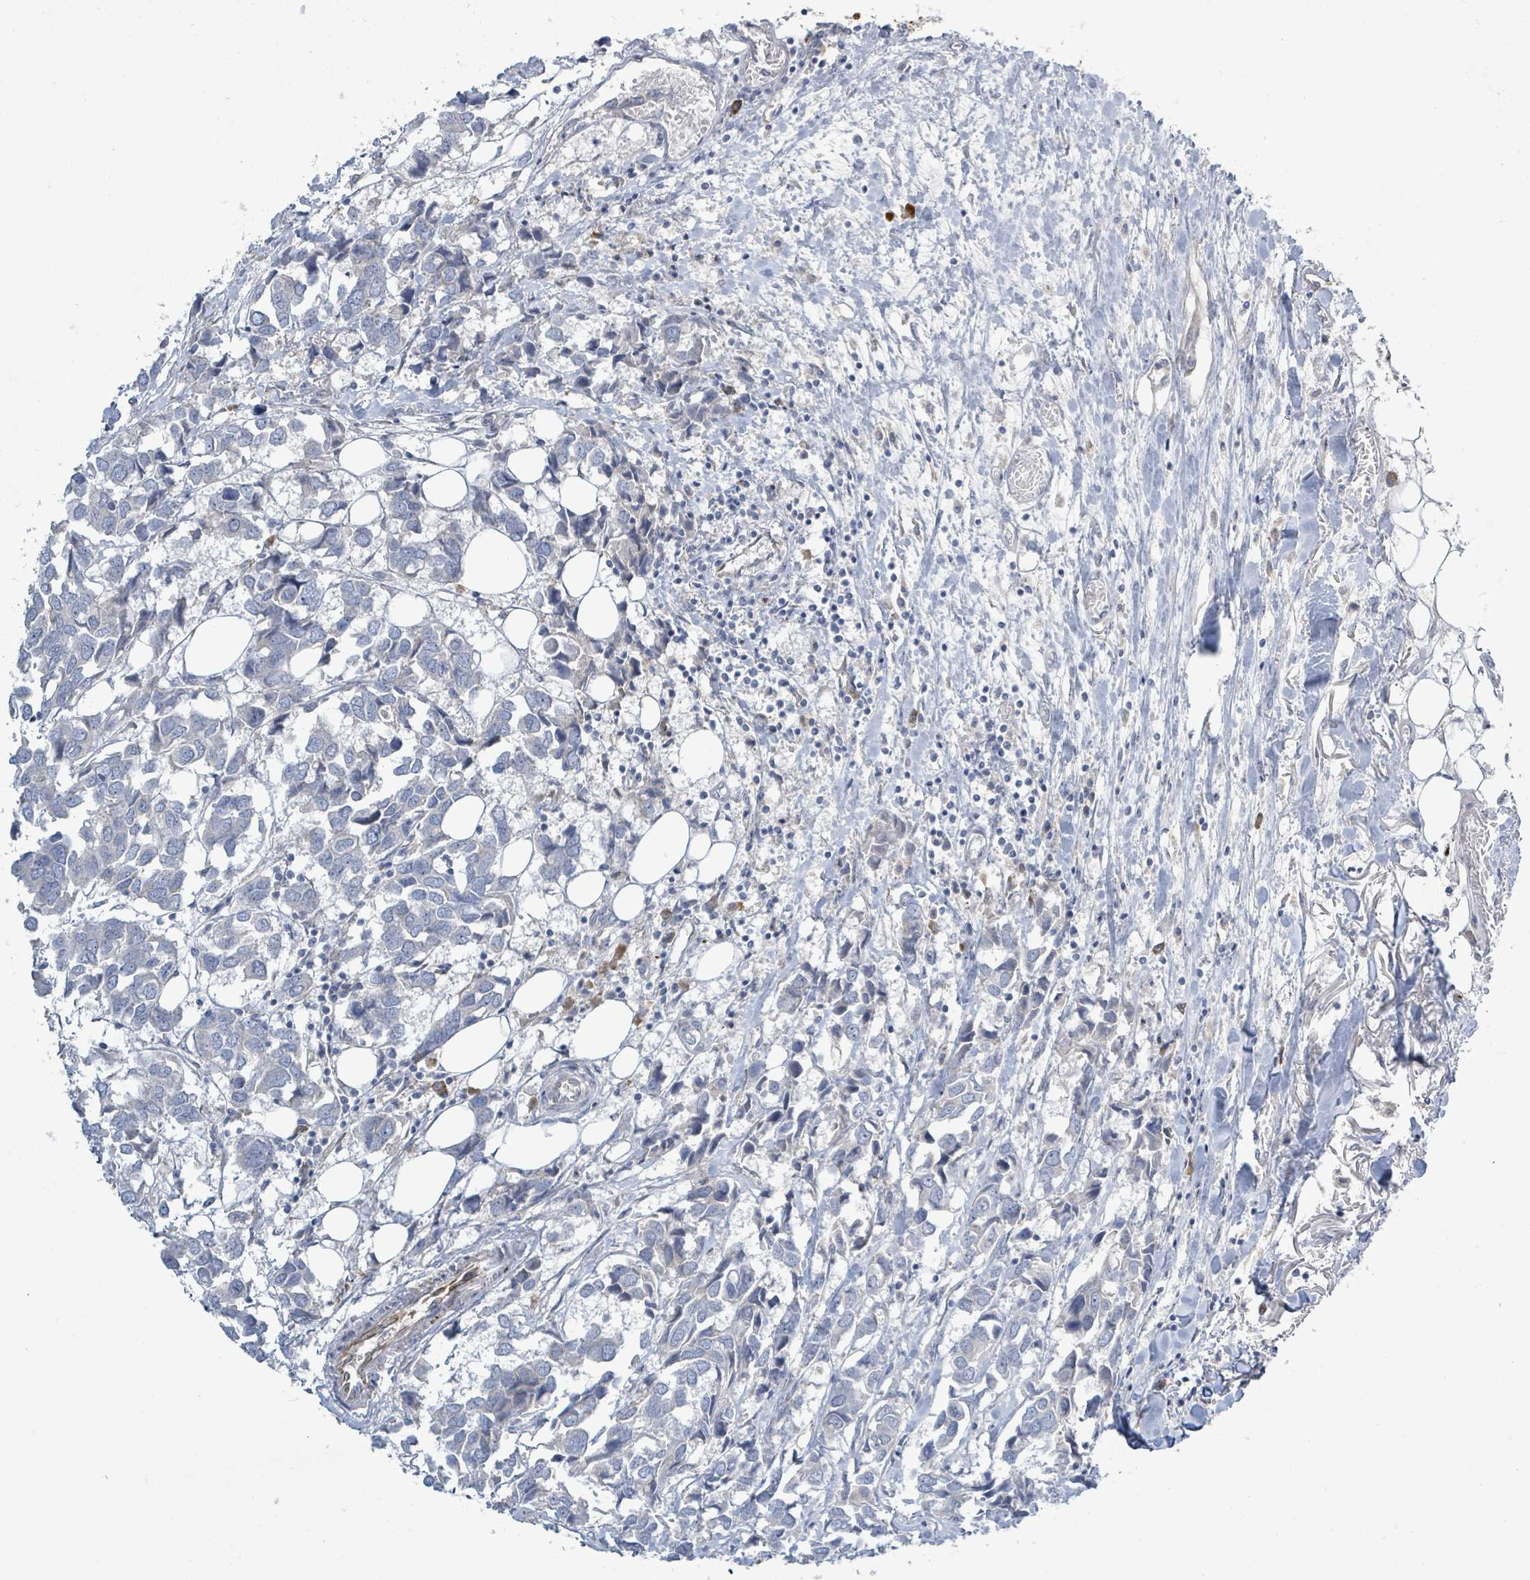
{"staining": {"intensity": "negative", "quantity": "none", "location": "none"}, "tissue": "breast cancer", "cell_type": "Tumor cells", "image_type": "cancer", "snomed": [{"axis": "morphology", "description": "Duct carcinoma"}, {"axis": "topography", "description": "Breast"}], "caption": "This is an immunohistochemistry photomicrograph of breast invasive ductal carcinoma. There is no staining in tumor cells.", "gene": "SIRPB1", "patient": {"sex": "female", "age": 83}}